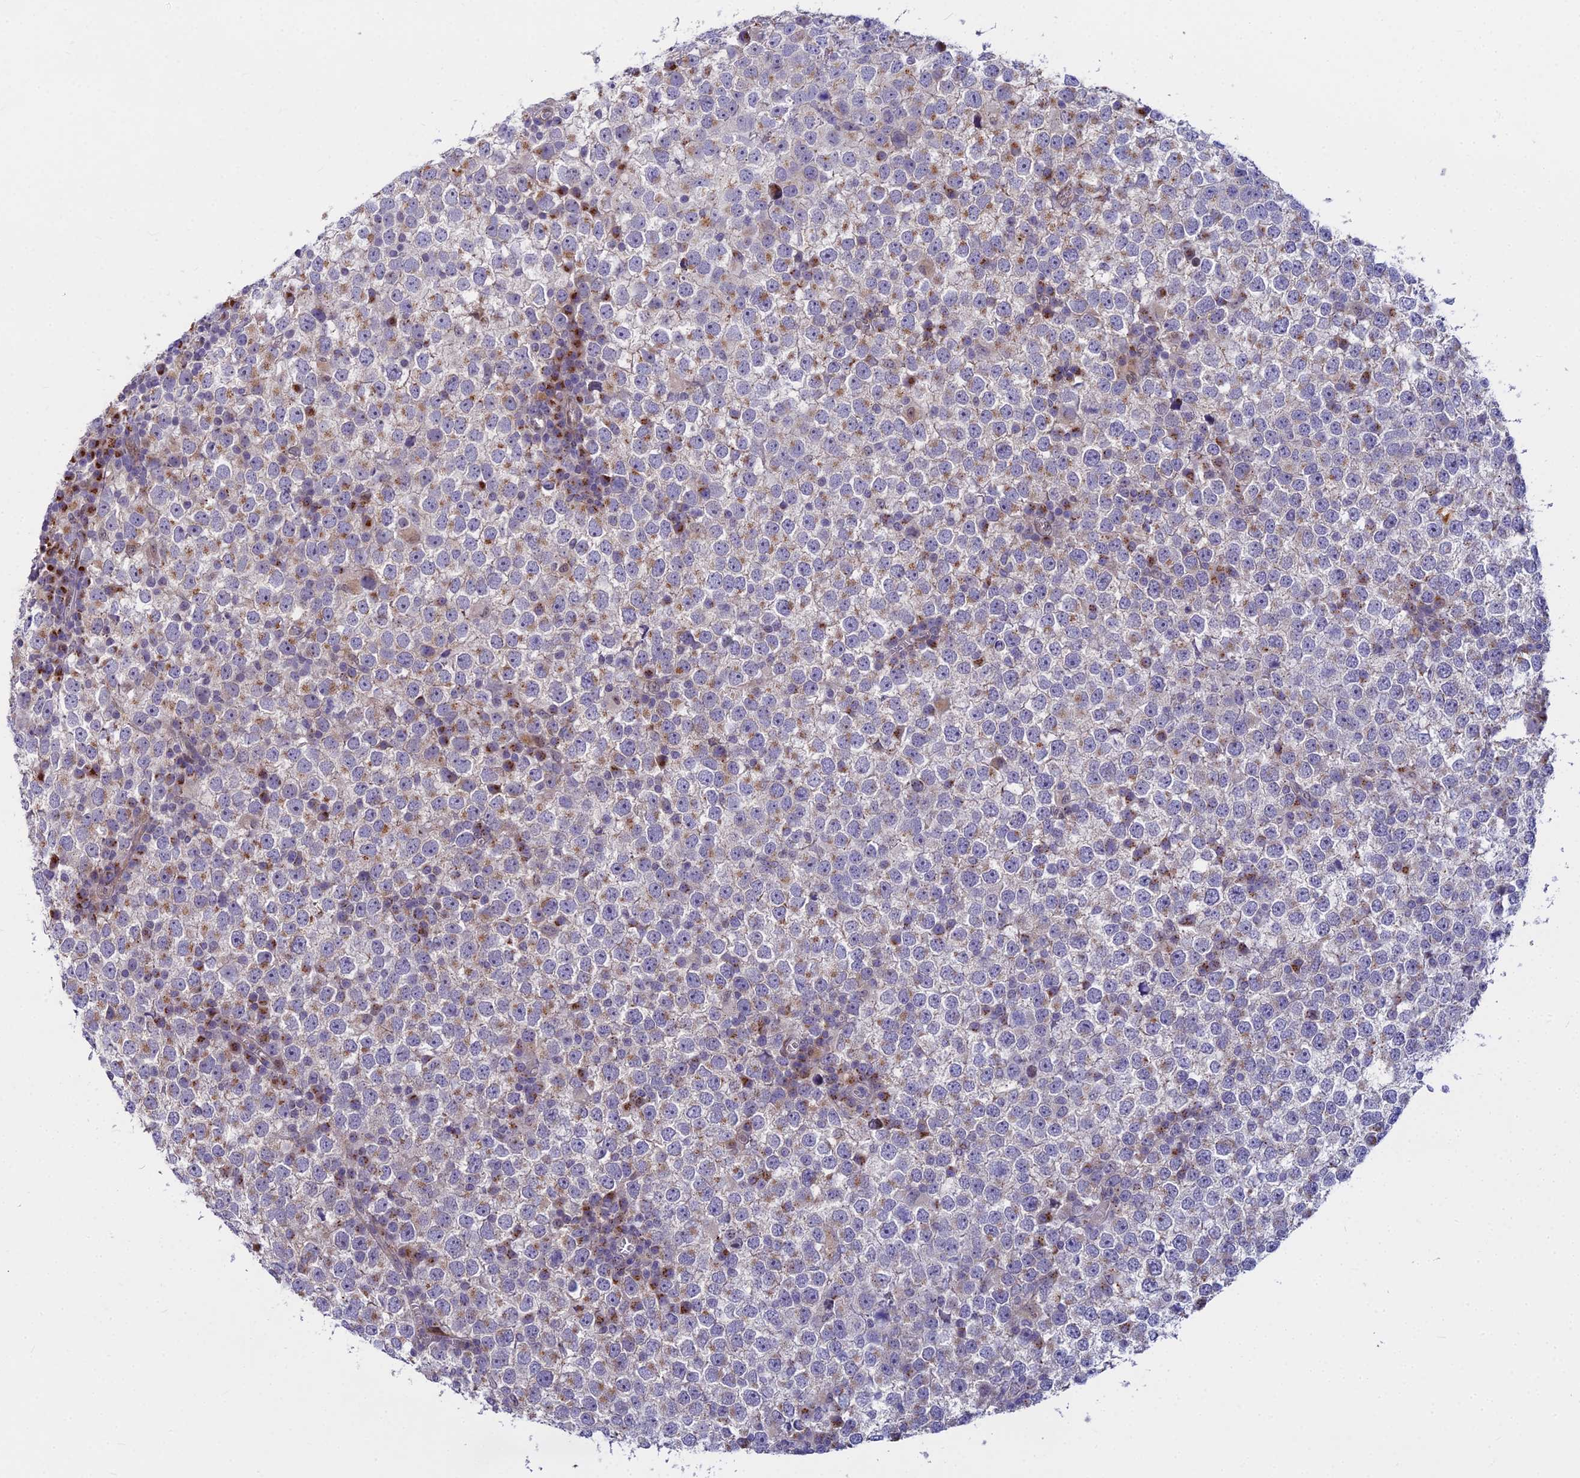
{"staining": {"intensity": "moderate", "quantity": "<25%", "location": "cytoplasmic/membranous"}, "tissue": "testis cancer", "cell_type": "Tumor cells", "image_type": "cancer", "snomed": [{"axis": "morphology", "description": "Seminoma, NOS"}, {"axis": "topography", "description": "Testis"}], "caption": "Immunohistochemistry (IHC) (DAB) staining of seminoma (testis) exhibits moderate cytoplasmic/membranous protein expression in approximately <25% of tumor cells. (DAB IHC, brown staining for protein, blue staining for nuclei).", "gene": "WDPCP", "patient": {"sex": "male", "age": 65}}